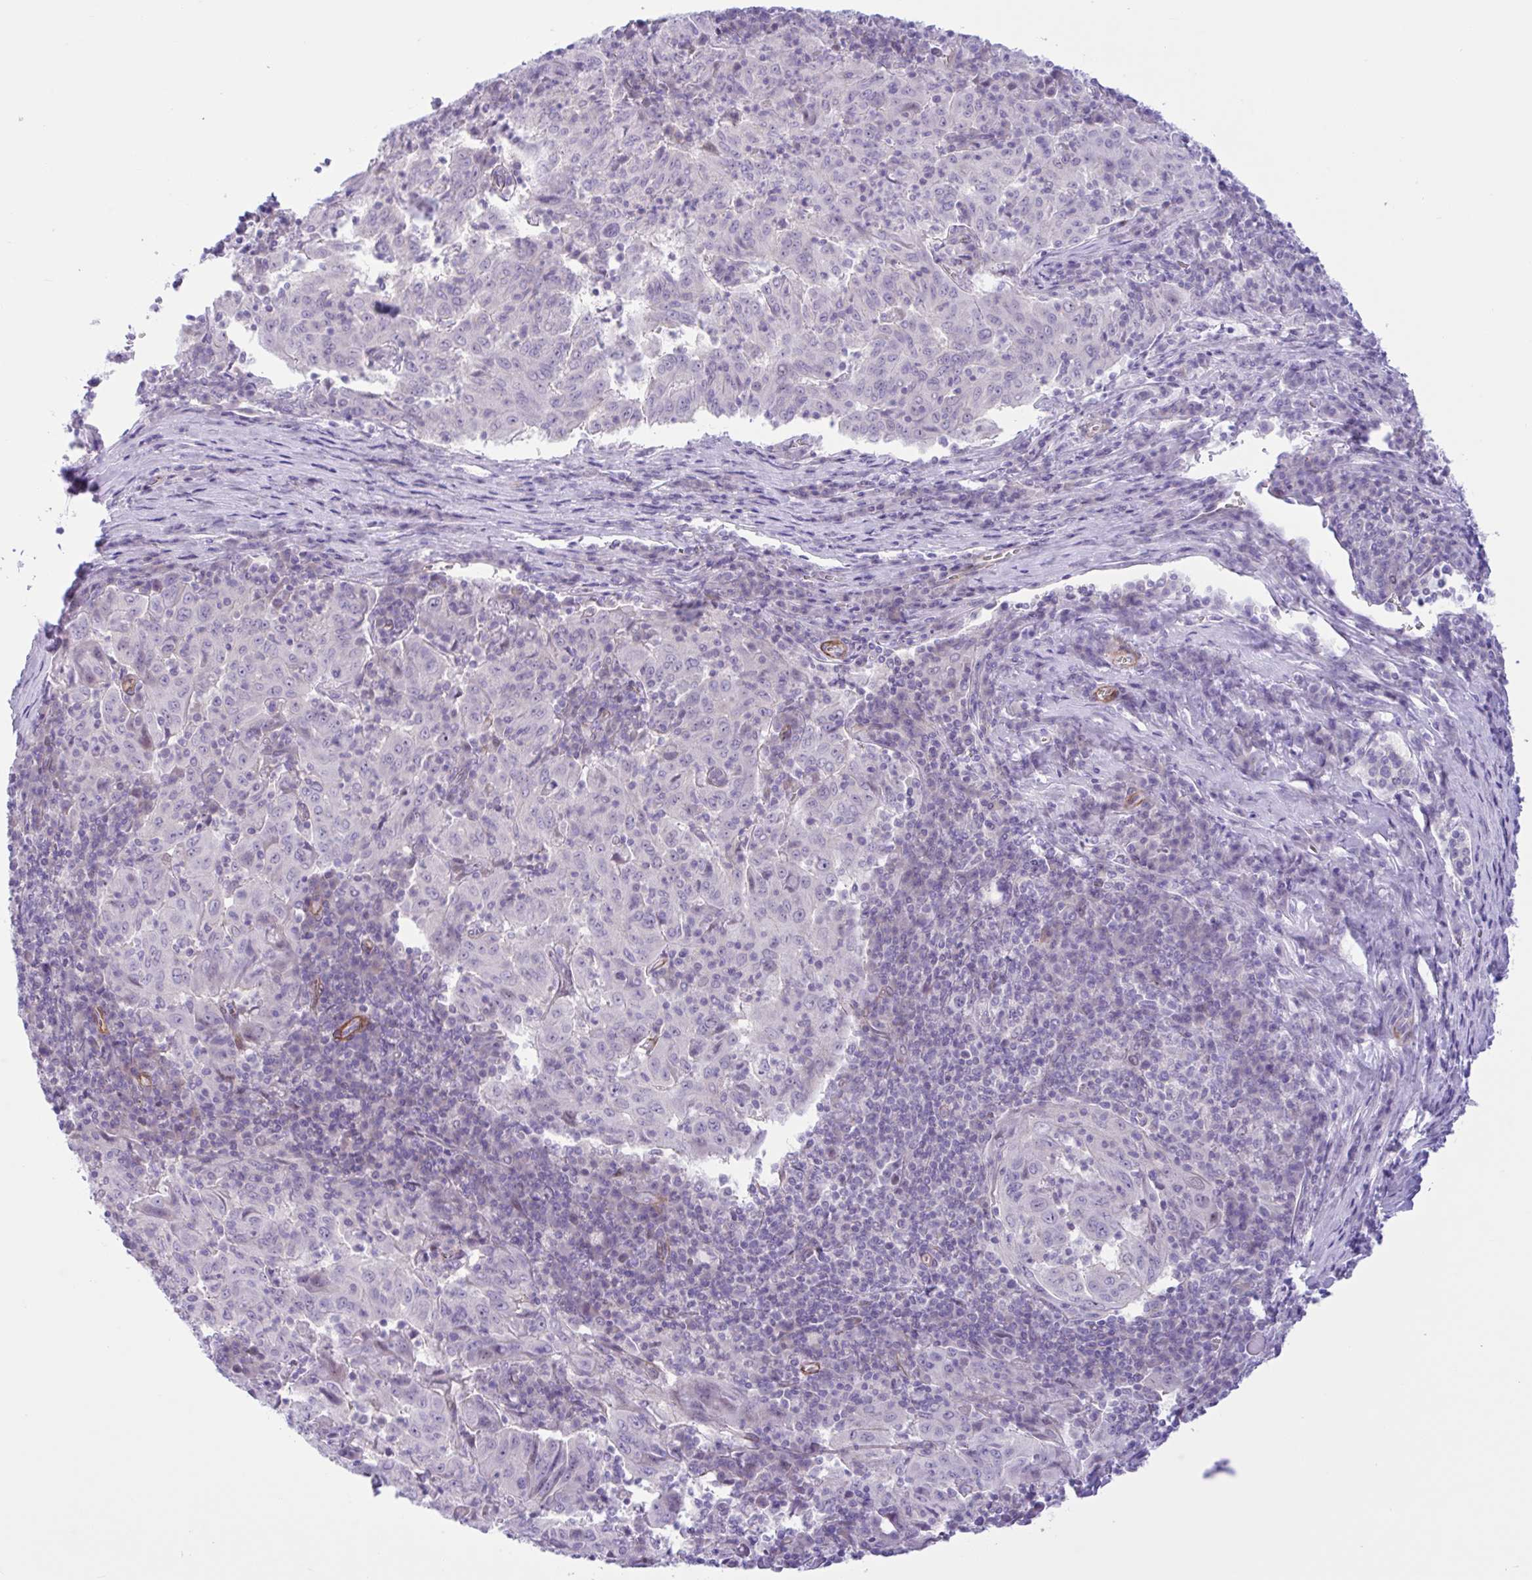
{"staining": {"intensity": "negative", "quantity": "none", "location": "none"}, "tissue": "pancreatic cancer", "cell_type": "Tumor cells", "image_type": "cancer", "snomed": [{"axis": "morphology", "description": "Adenocarcinoma, NOS"}, {"axis": "topography", "description": "Pancreas"}], "caption": "Adenocarcinoma (pancreatic) stained for a protein using immunohistochemistry displays no staining tumor cells.", "gene": "AHCYL2", "patient": {"sex": "male", "age": 63}}